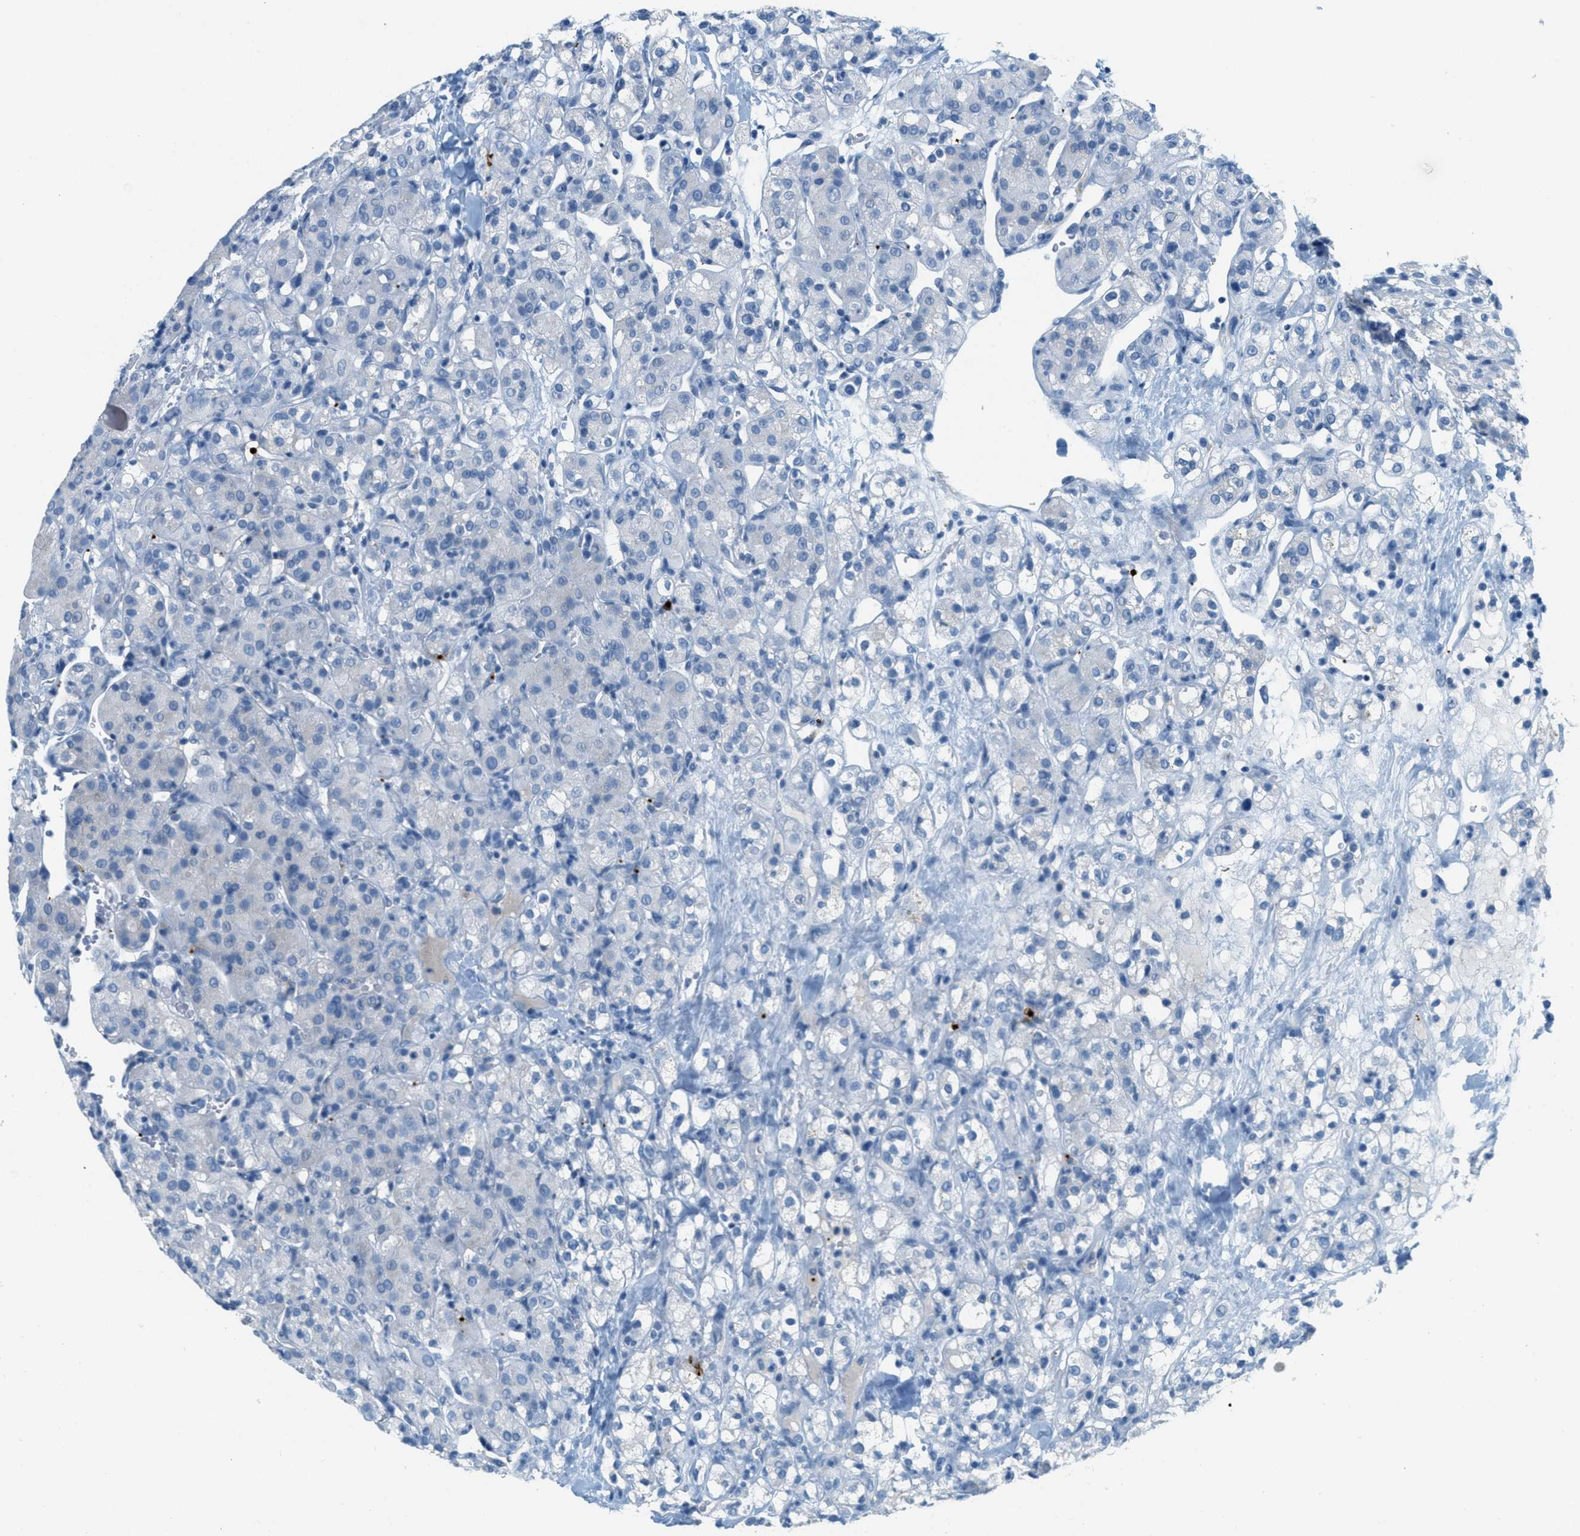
{"staining": {"intensity": "negative", "quantity": "none", "location": "none"}, "tissue": "renal cancer", "cell_type": "Tumor cells", "image_type": "cancer", "snomed": [{"axis": "morphology", "description": "Normal tissue, NOS"}, {"axis": "morphology", "description": "Adenocarcinoma, NOS"}, {"axis": "topography", "description": "Kidney"}], "caption": "Adenocarcinoma (renal) was stained to show a protein in brown. There is no significant staining in tumor cells.", "gene": "PPBP", "patient": {"sex": "male", "age": 61}}